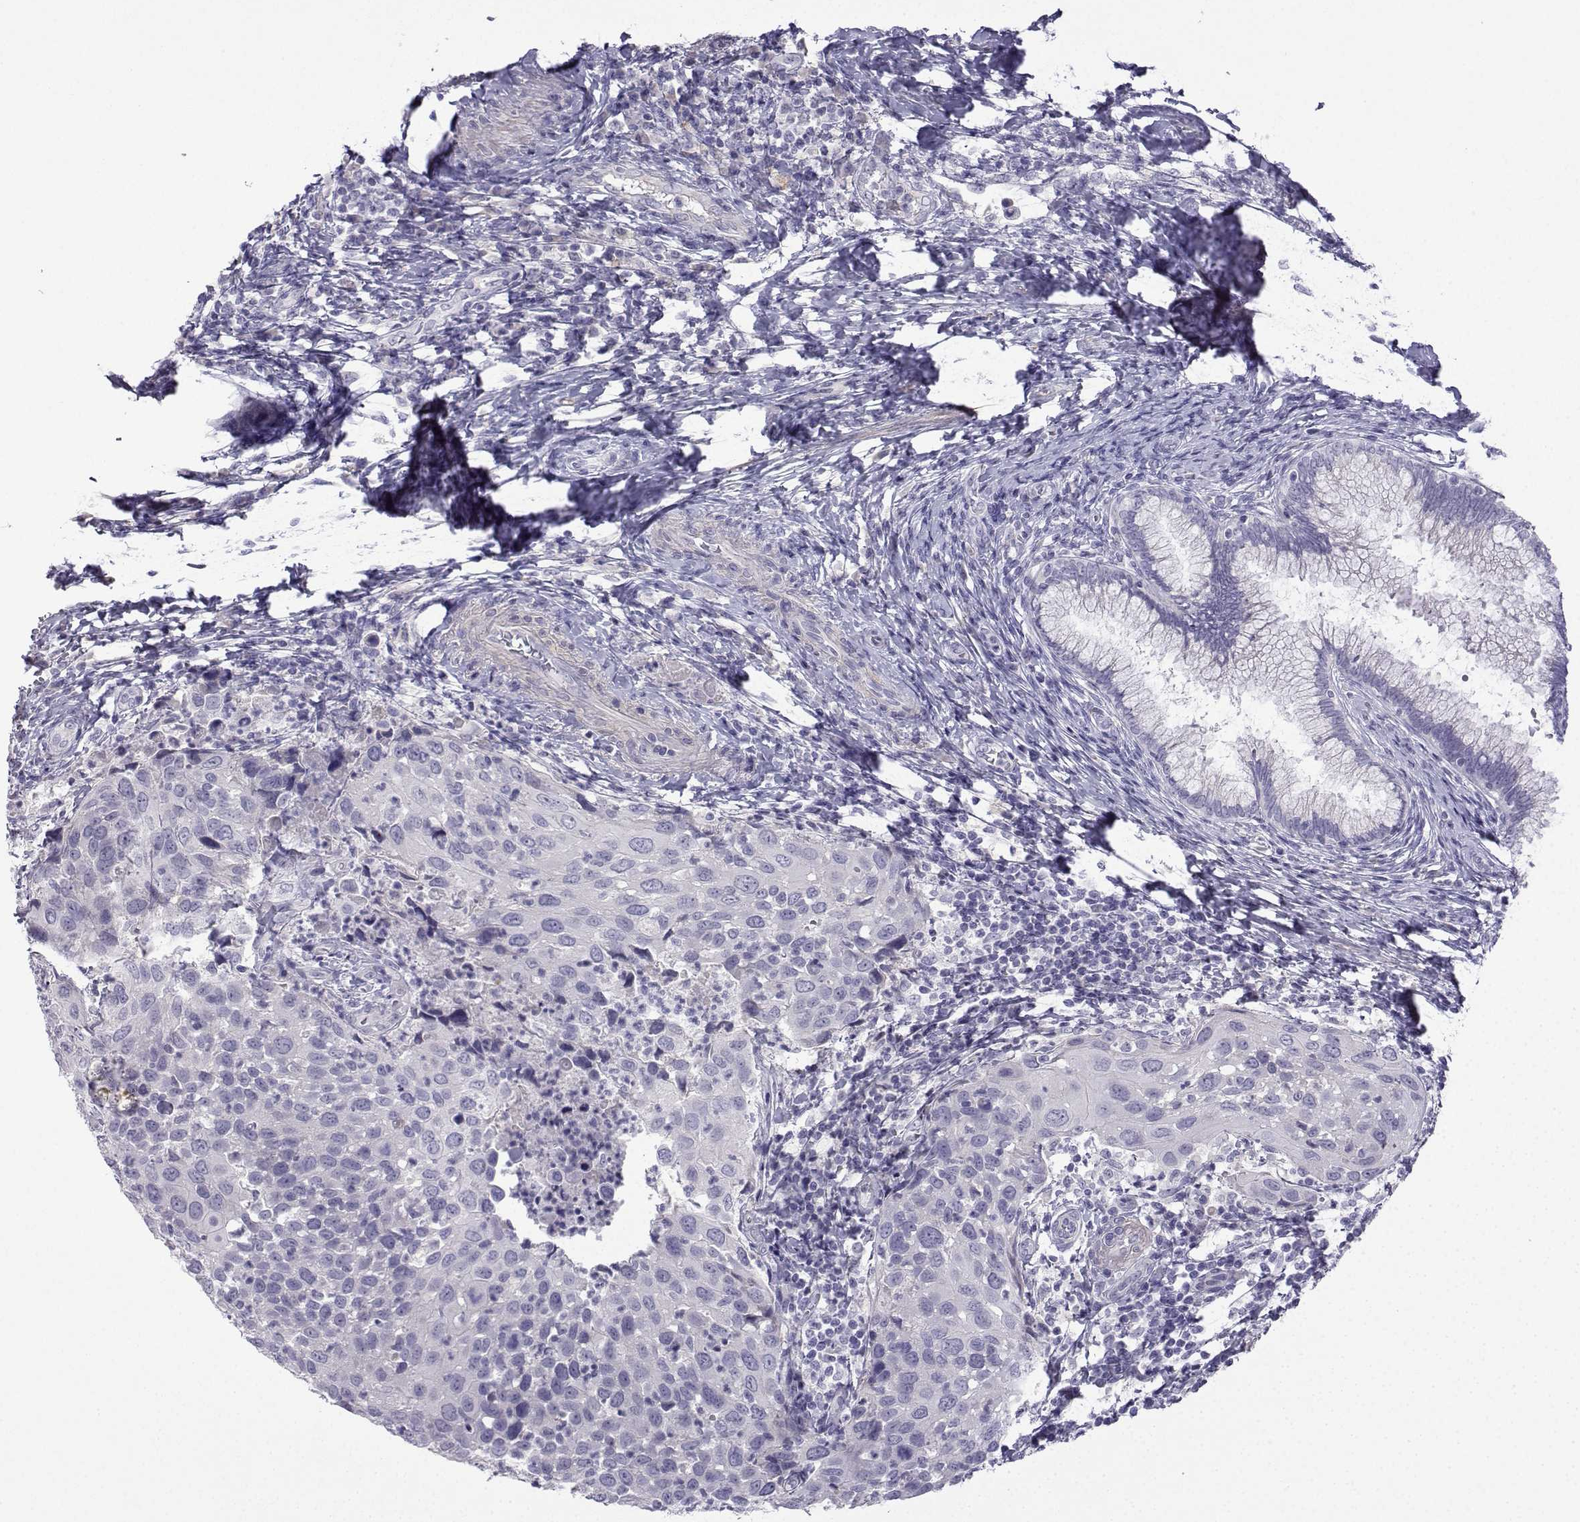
{"staining": {"intensity": "negative", "quantity": "none", "location": "none"}, "tissue": "cervical cancer", "cell_type": "Tumor cells", "image_type": "cancer", "snomed": [{"axis": "morphology", "description": "Squamous cell carcinoma, NOS"}, {"axis": "topography", "description": "Cervix"}], "caption": "This photomicrograph is of squamous cell carcinoma (cervical) stained with immunohistochemistry (IHC) to label a protein in brown with the nuclei are counter-stained blue. There is no staining in tumor cells.", "gene": "SPACA7", "patient": {"sex": "female", "age": 54}}